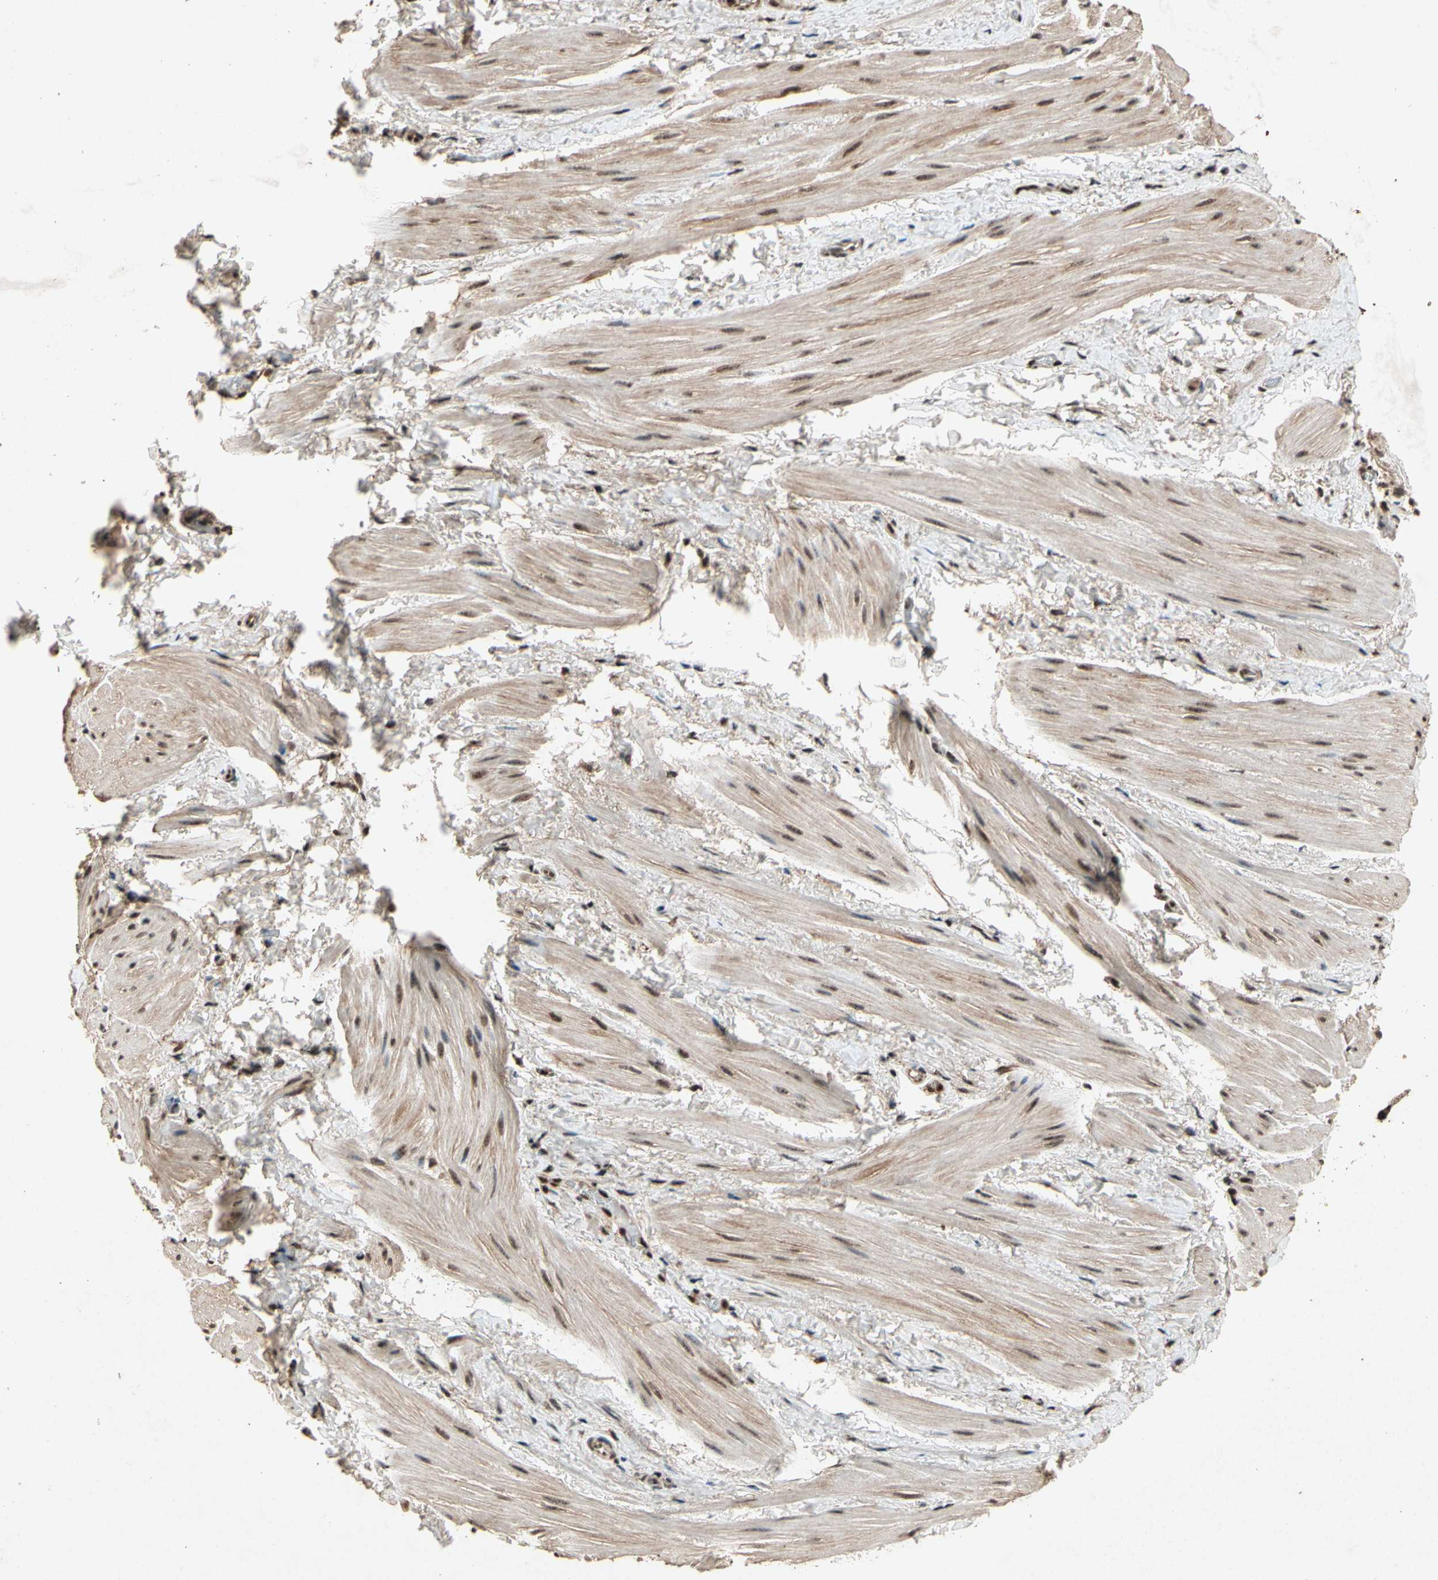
{"staining": {"intensity": "moderate", "quantity": ">75%", "location": "cytoplasmic/membranous,nuclear"}, "tissue": "smooth muscle", "cell_type": "Smooth muscle cells", "image_type": "normal", "snomed": [{"axis": "morphology", "description": "Normal tissue, NOS"}, {"axis": "topography", "description": "Smooth muscle"}], "caption": "IHC image of unremarkable smooth muscle stained for a protein (brown), which demonstrates medium levels of moderate cytoplasmic/membranous,nuclear expression in approximately >75% of smooth muscle cells.", "gene": "PML", "patient": {"sex": "male", "age": 16}}